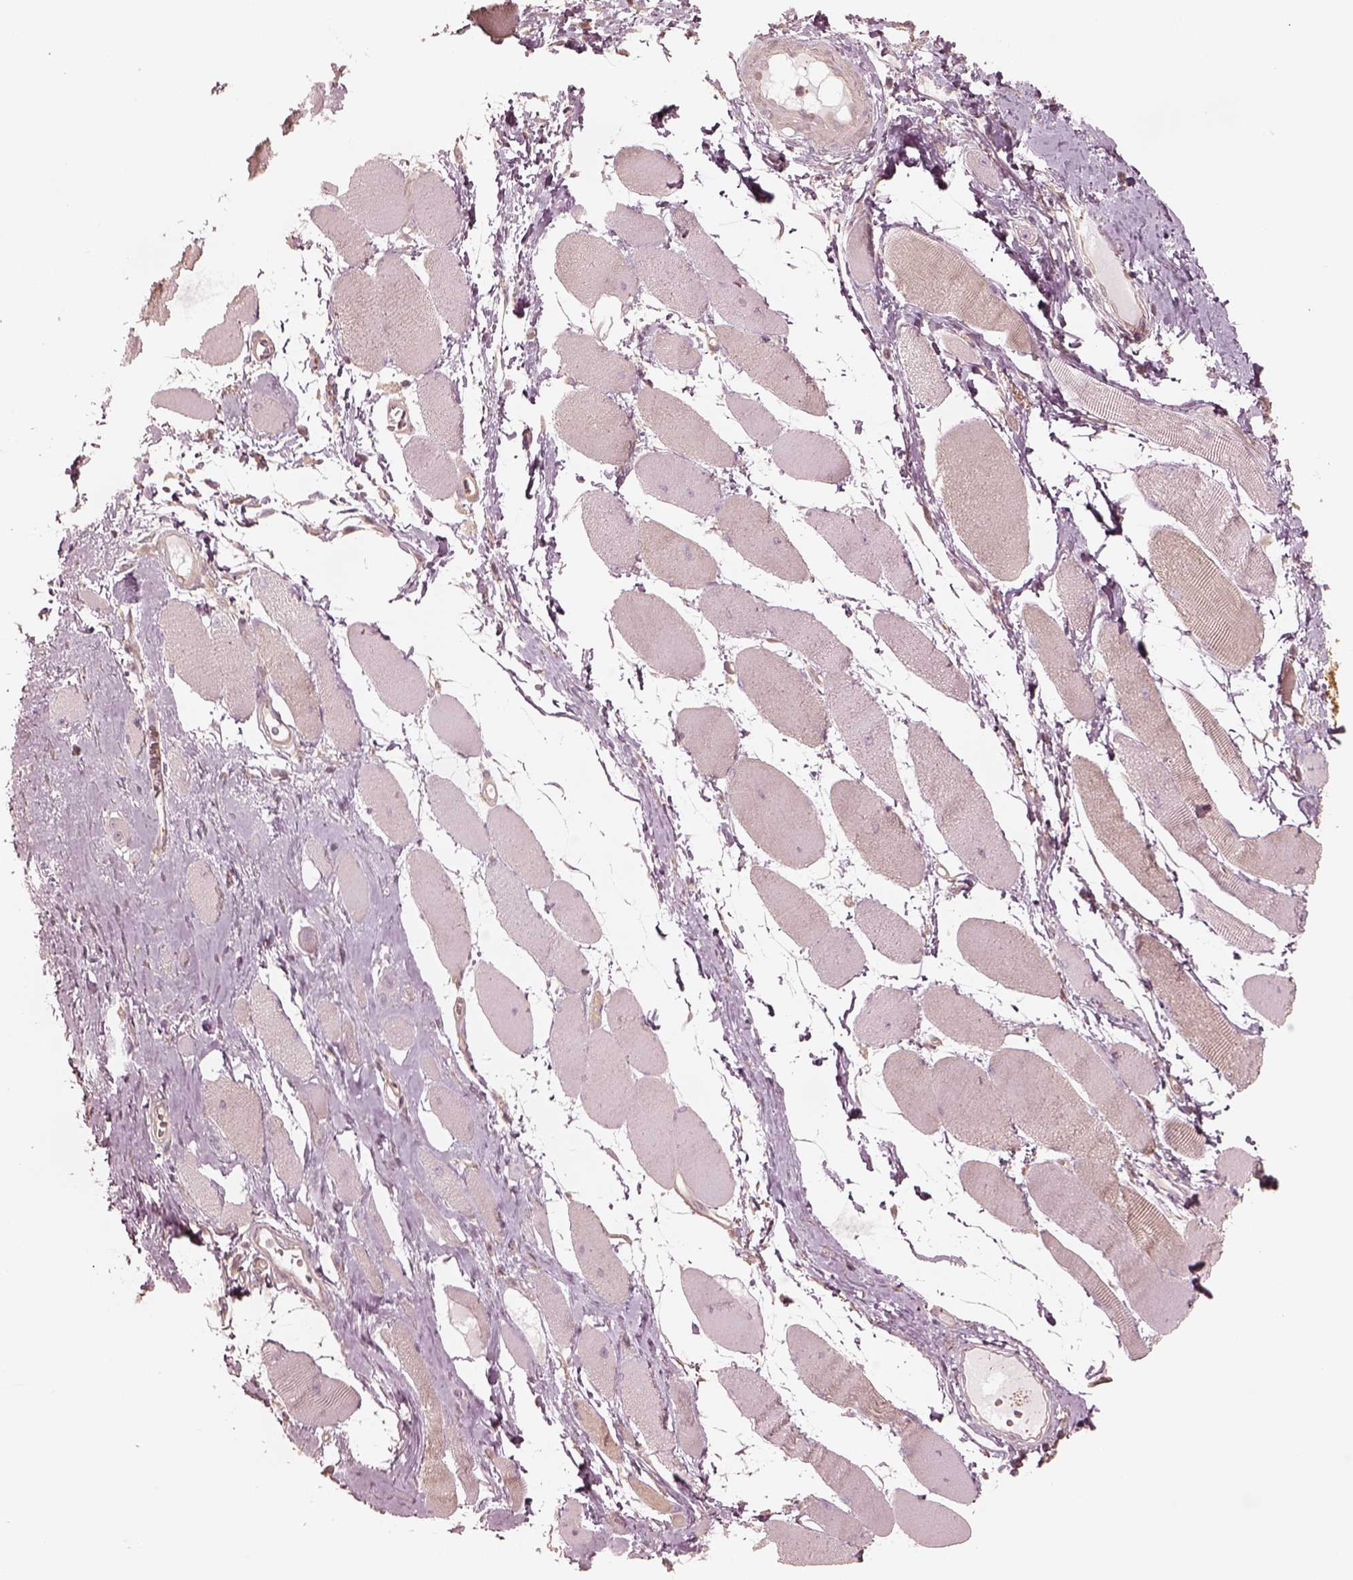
{"staining": {"intensity": "negative", "quantity": "none", "location": "none"}, "tissue": "skeletal muscle", "cell_type": "Myocytes", "image_type": "normal", "snomed": [{"axis": "morphology", "description": "Normal tissue, NOS"}, {"axis": "topography", "description": "Skeletal muscle"}], "caption": "Myocytes show no significant expression in normal skeletal muscle. Brightfield microscopy of immunohistochemistry (IHC) stained with DAB (brown) and hematoxylin (blue), captured at high magnification.", "gene": "KIF5C", "patient": {"sex": "female", "age": 75}}